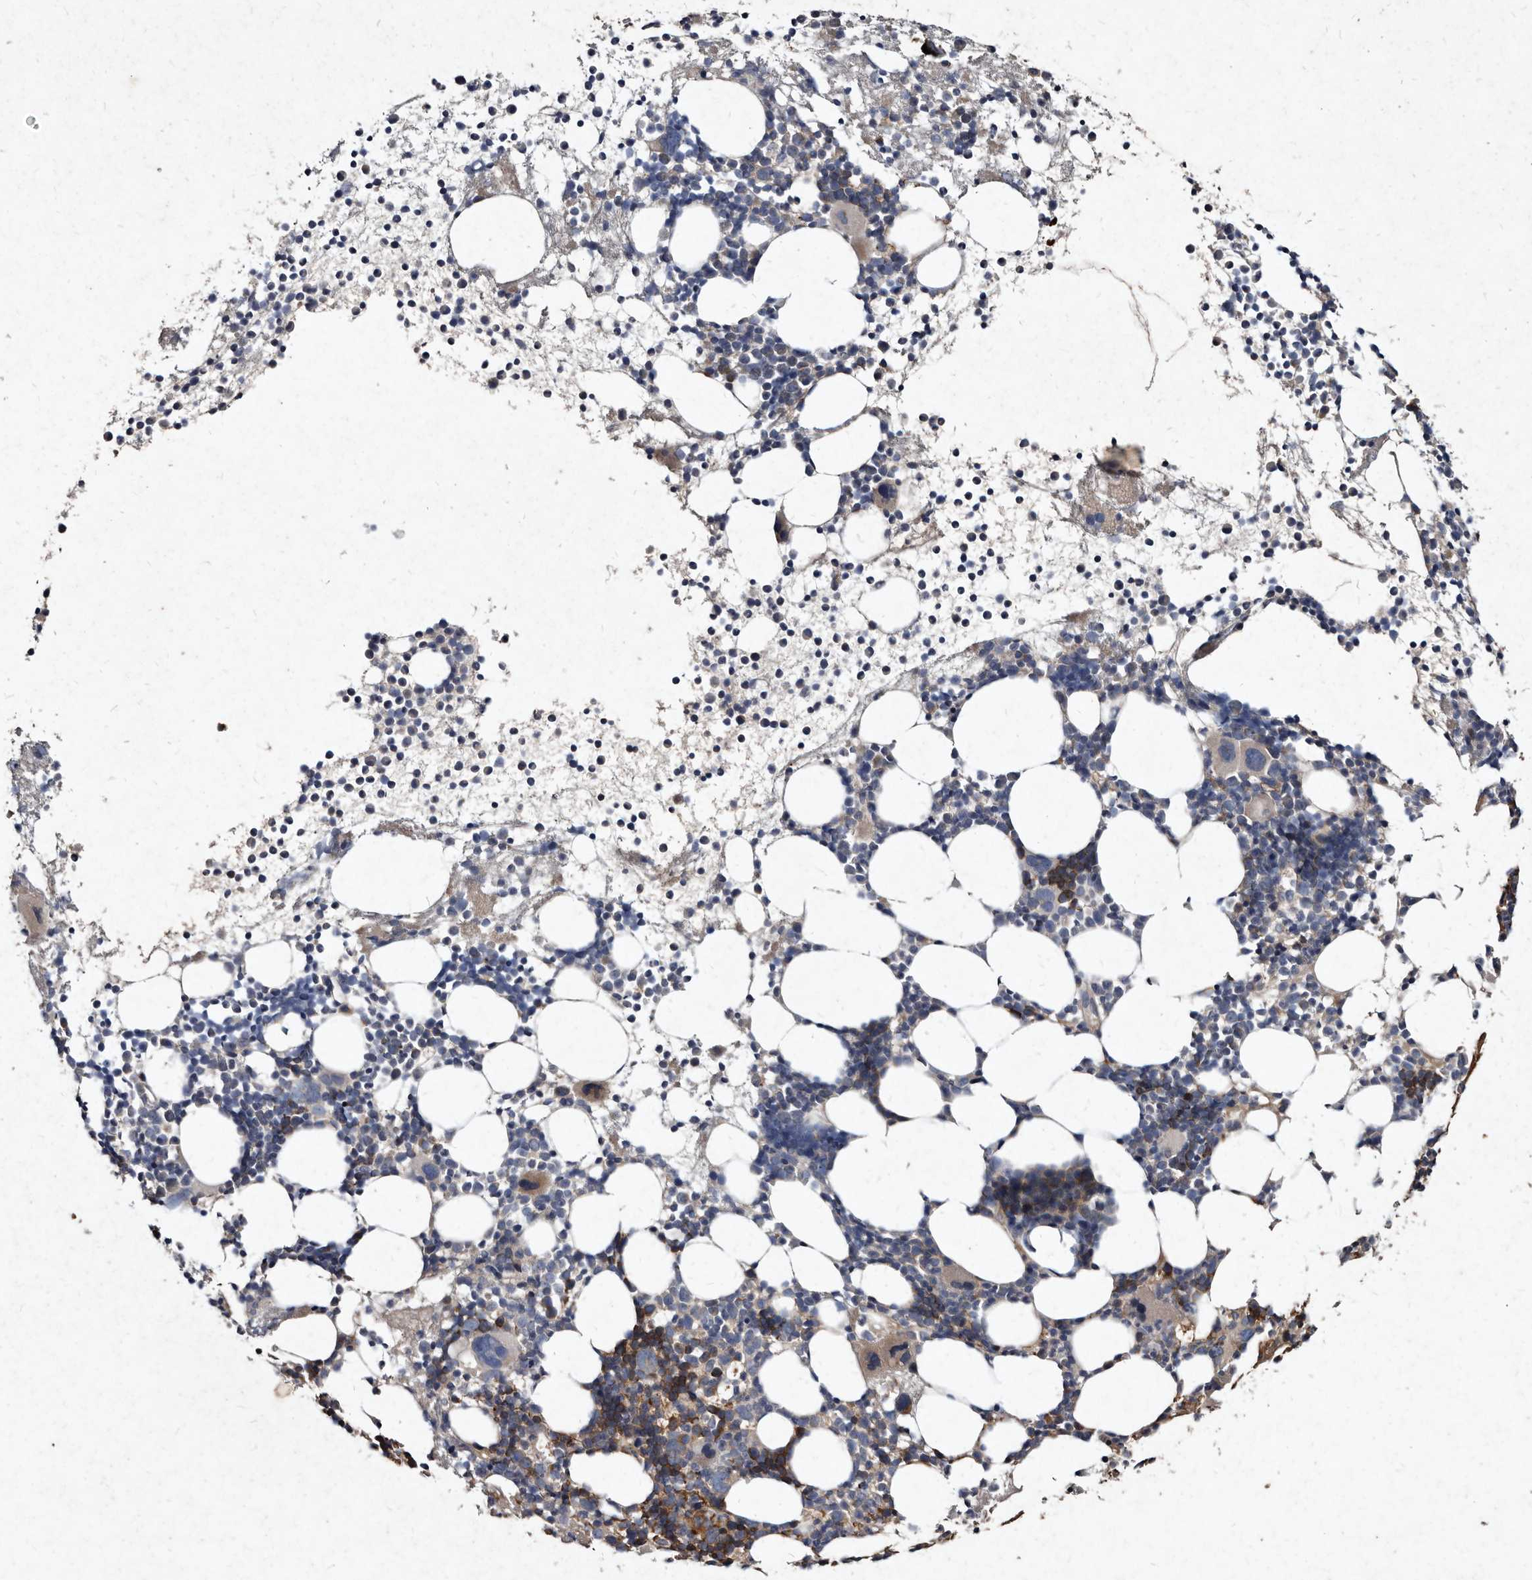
{"staining": {"intensity": "moderate", "quantity": "25%-75%", "location": "cytoplasmic/membranous"}, "tissue": "bone marrow", "cell_type": "Hematopoietic cells", "image_type": "normal", "snomed": [{"axis": "morphology", "description": "Normal tissue, NOS"}, {"axis": "topography", "description": "Bone marrow"}], "caption": "Hematopoietic cells reveal medium levels of moderate cytoplasmic/membranous staining in about 25%-75% of cells in benign bone marrow. (Stains: DAB (3,3'-diaminobenzidine) in brown, nuclei in blue, Microscopy: brightfield microscopy at high magnification).", "gene": "YPEL1", "patient": {"sex": "female", "age": 57}}